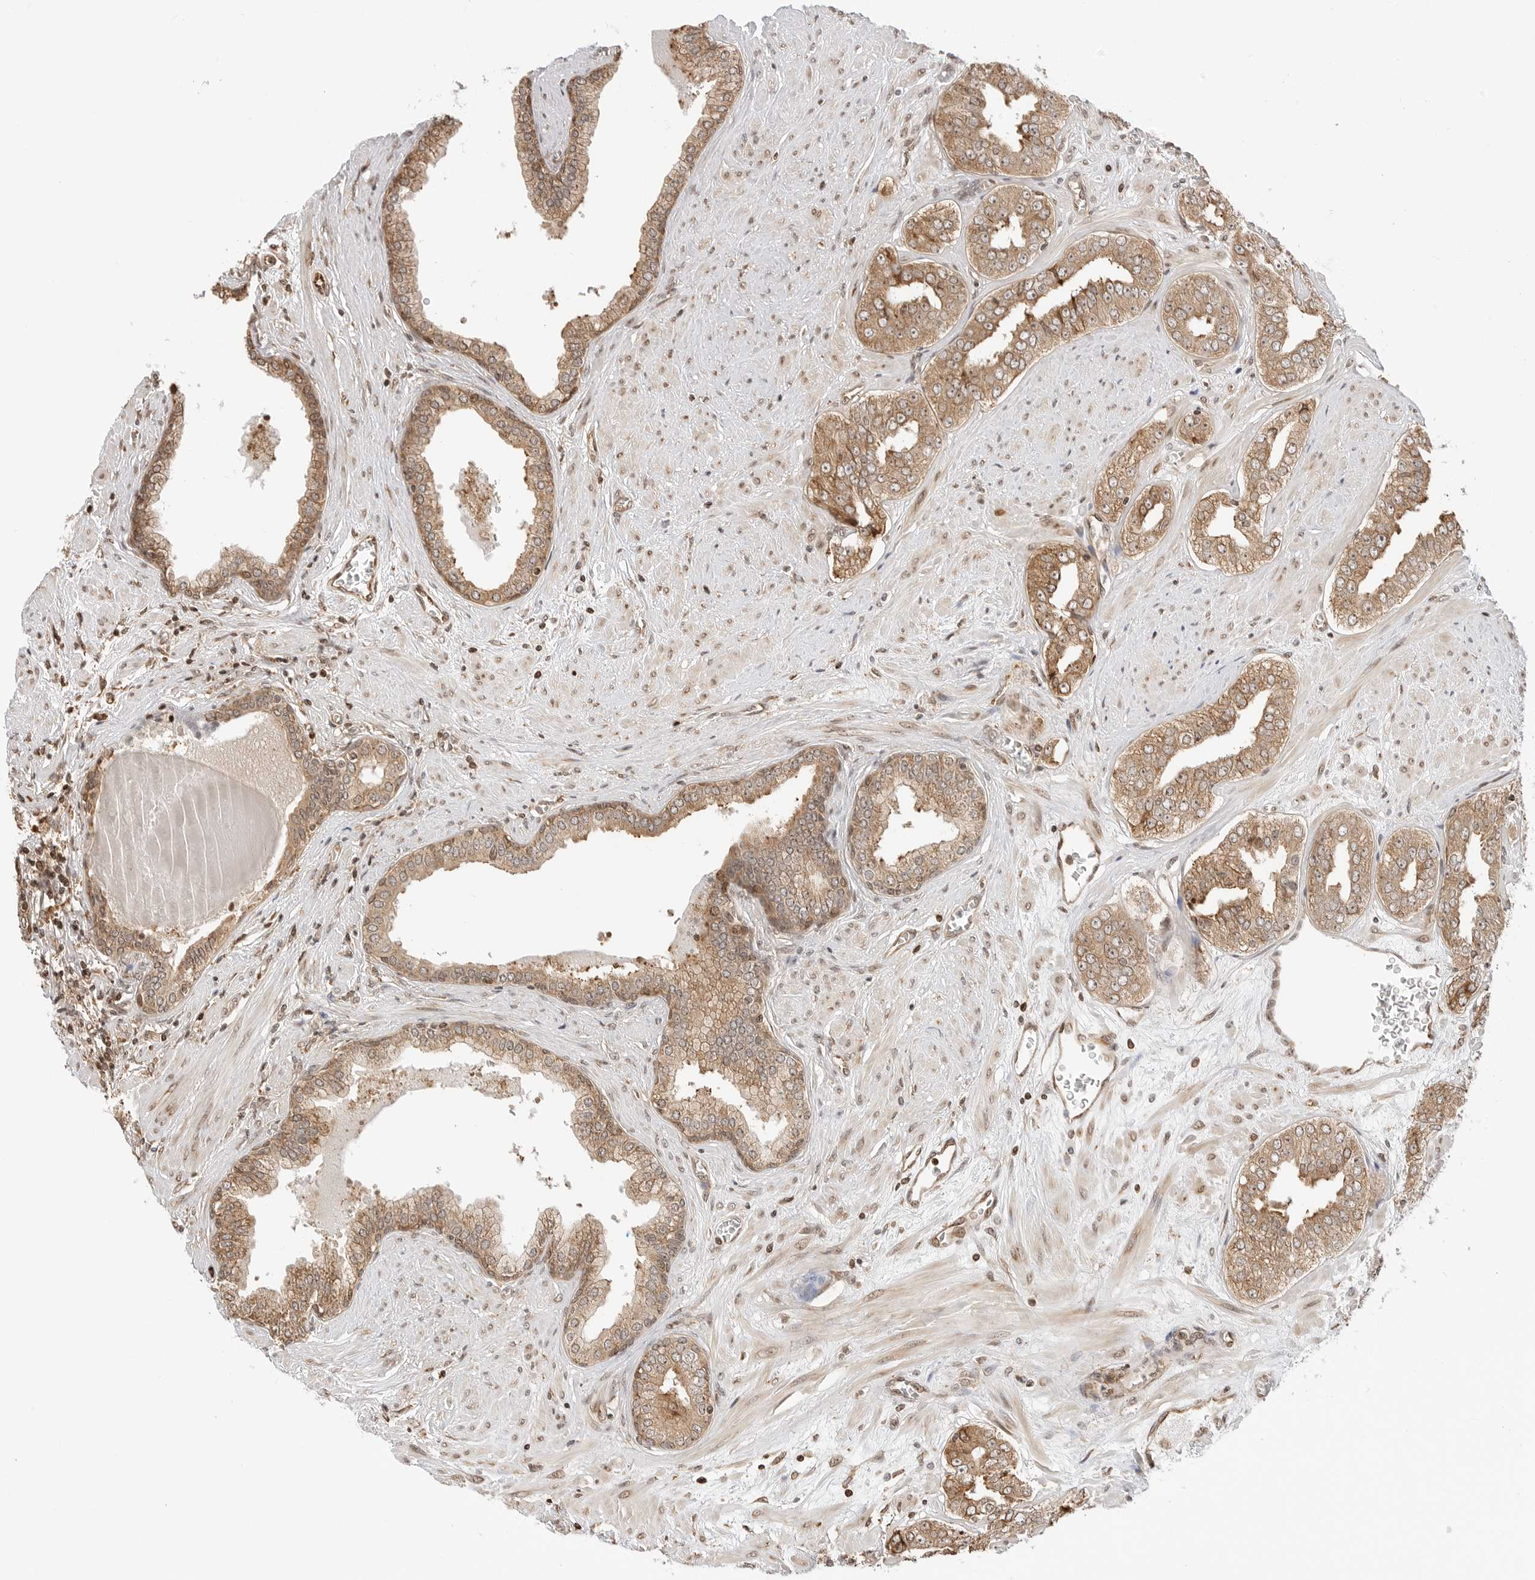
{"staining": {"intensity": "moderate", "quantity": ">75%", "location": "cytoplasmic/membranous"}, "tissue": "prostate cancer", "cell_type": "Tumor cells", "image_type": "cancer", "snomed": [{"axis": "morphology", "description": "Adenocarcinoma, High grade"}, {"axis": "topography", "description": "Prostate"}], "caption": "High-magnification brightfield microscopy of prostate cancer stained with DAB (3,3'-diaminobenzidine) (brown) and counterstained with hematoxylin (blue). tumor cells exhibit moderate cytoplasmic/membranous staining is seen in approximately>75% of cells.", "gene": "FKBP14", "patient": {"sex": "male", "age": 71}}